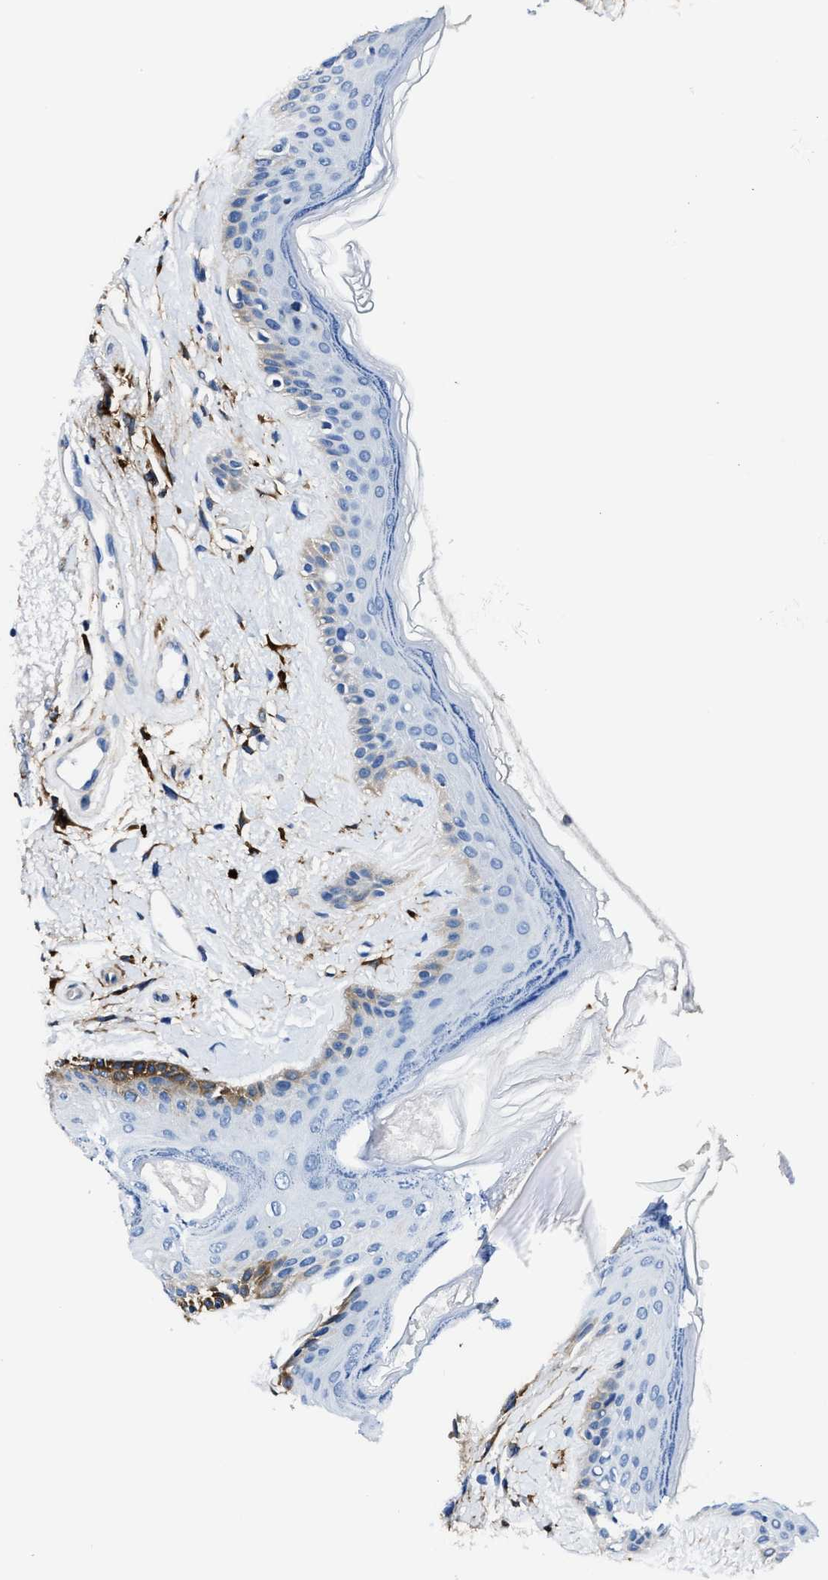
{"staining": {"intensity": "moderate", "quantity": "<25%", "location": "cytoplasmic/membranous"}, "tissue": "oral mucosa", "cell_type": "Squamous epithelial cells", "image_type": "normal", "snomed": [{"axis": "morphology", "description": "Normal tissue, NOS"}, {"axis": "topography", "description": "Skin"}, {"axis": "topography", "description": "Oral tissue"}], "caption": "This micrograph reveals unremarkable oral mucosa stained with immunohistochemistry (IHC) to label a protein in brown. The cytoplasmic/membranous of squamous epithelial cells show moderate positivity for the protein. Nuclei are counter-stained blue.", "gene": "FTL", "patient": {"sex": "male", "age": 84}}